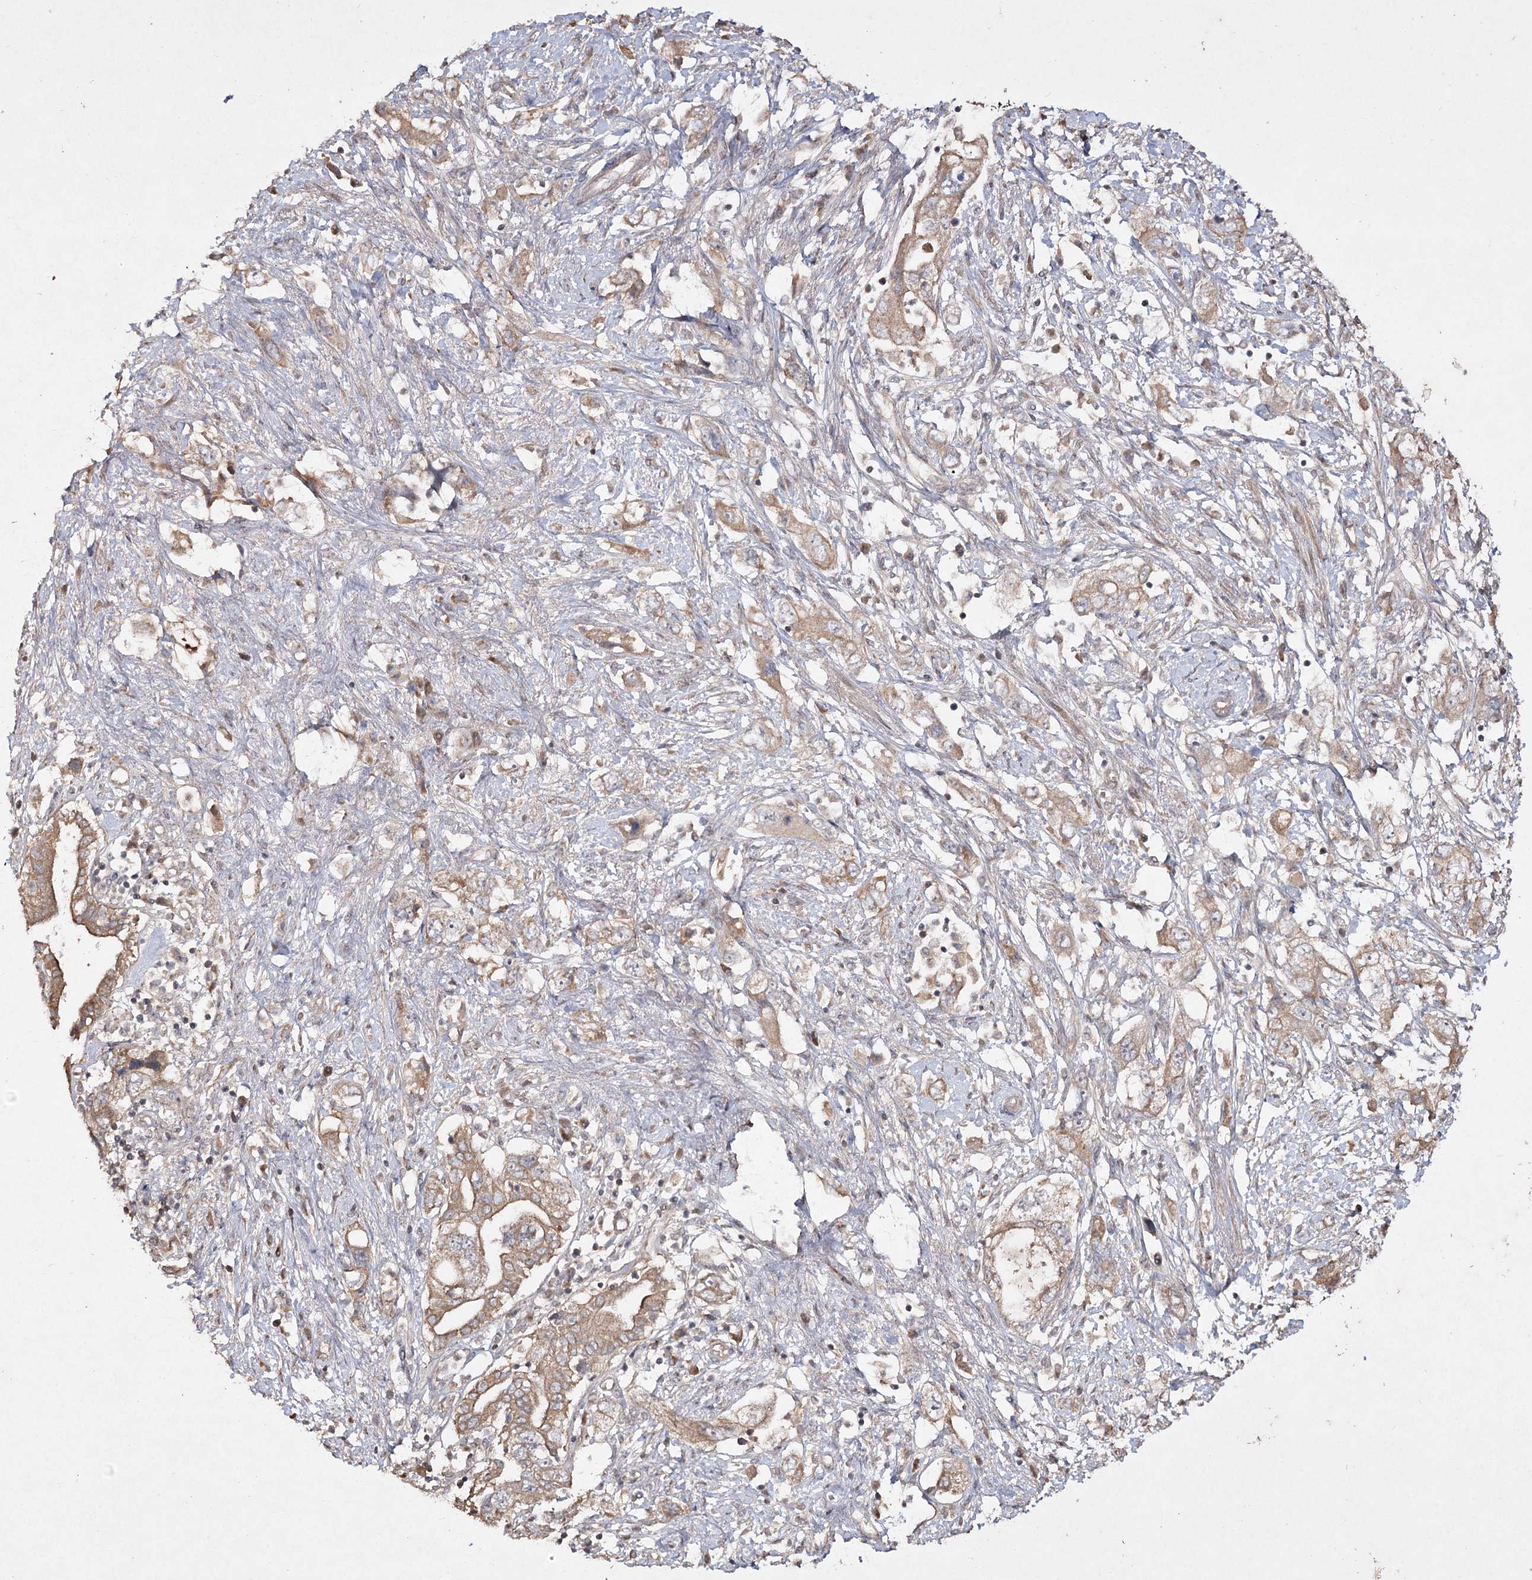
{"staining": {"intensity": "moderate", "quantity": ">75%", "location": "cytoplasmic/membranous"}, "tissue": "pancreatic cancer", "cell_type": "Tumor cells", "image_type": "cancer", "snomed": [{"axis": "morphology", "description": "Adenocarcinoma, NOS"}, {"axis": "topography", "description": "Pancreas"}], "caption": "Human pancreatic cancer stained with a brown dye demonstrates moderate cytoplasmic/membranous positive positivity in about >75% of tumor cells.", "gene": "FANCL", "patient": {"sex": "female", "age": 73}}